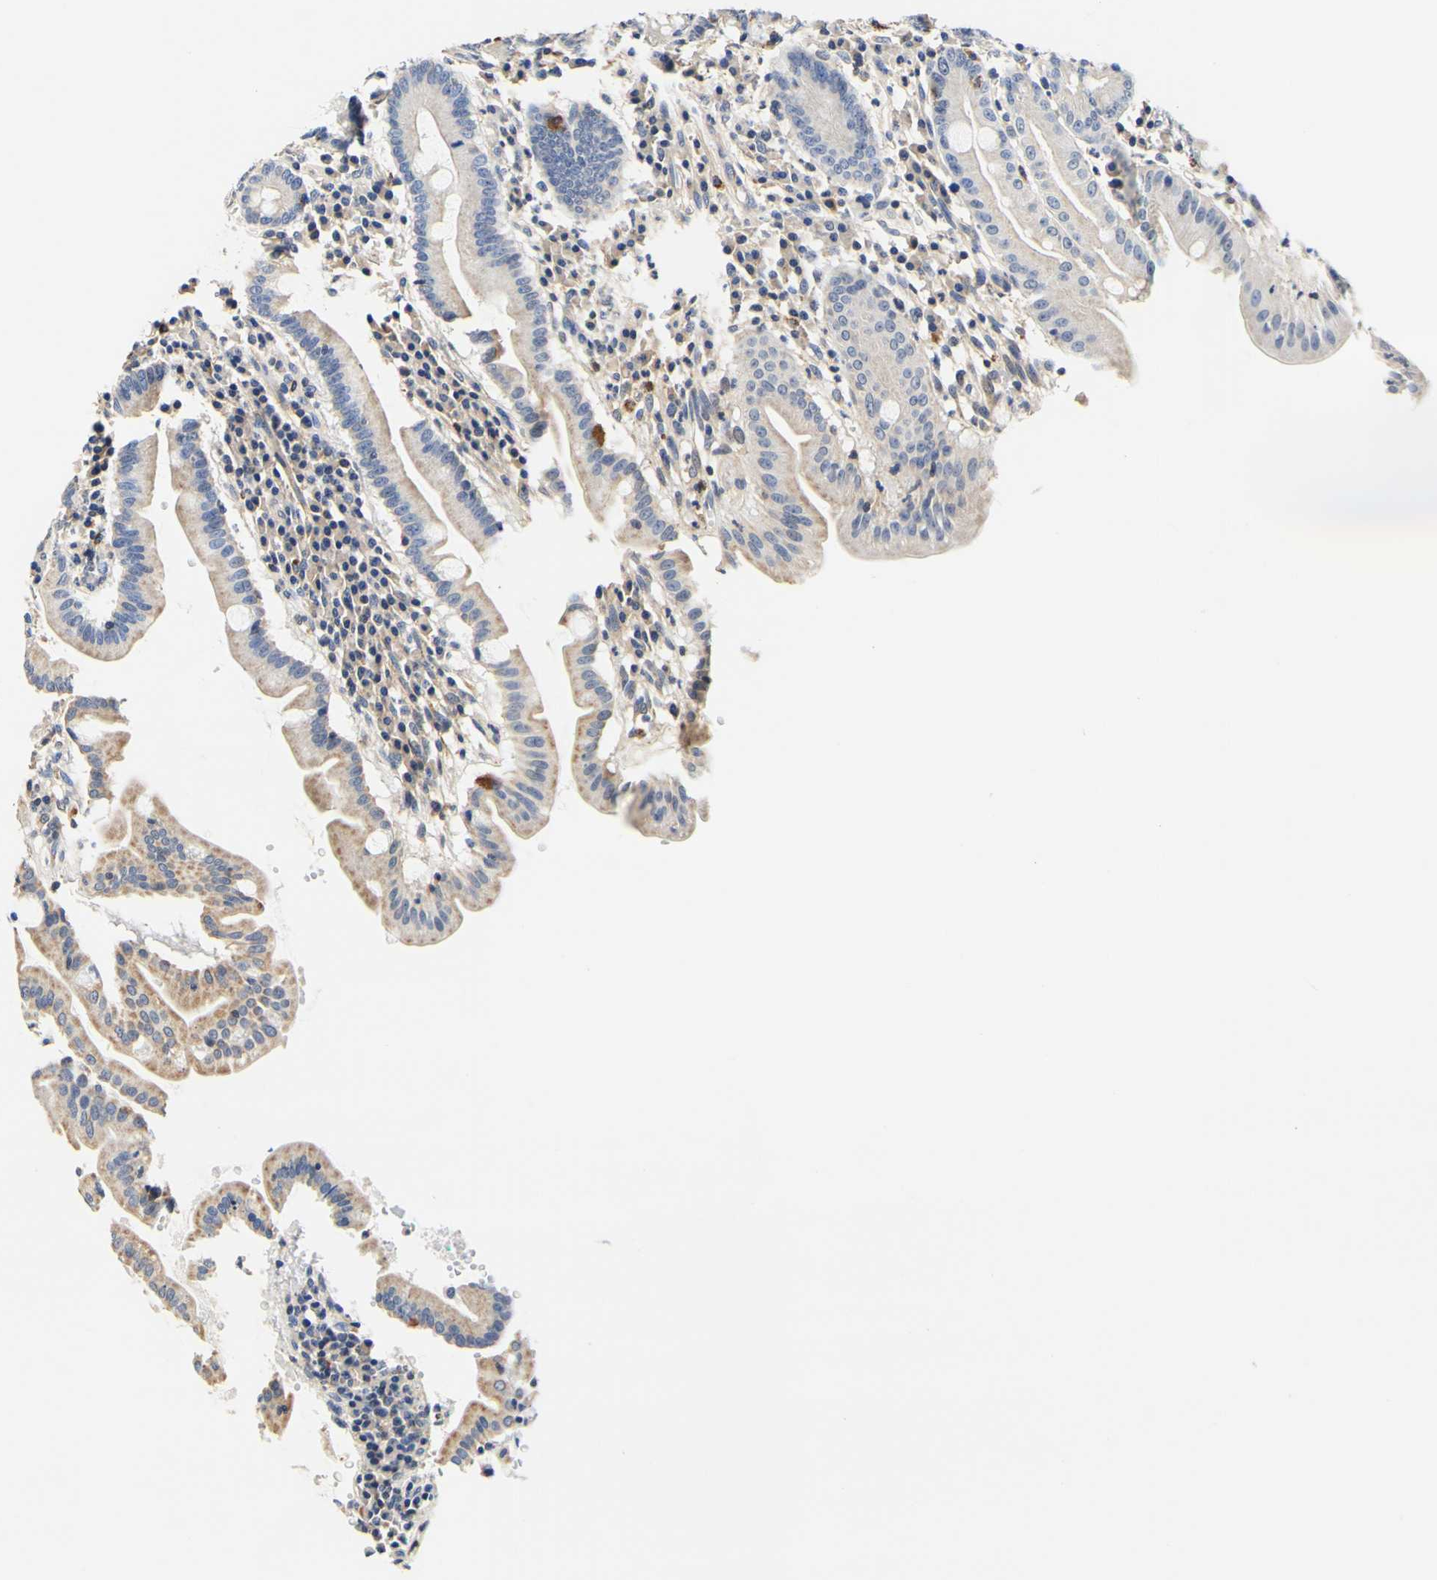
{"staining": {"intensity": "weak", "quantity": "25%-75%", "location": "cytoplasmic/membranous"}, "tissue": "duodenum", "cell_type": "Glandular cells", "image_type": "normal", "snomed": [{"axis": "morphology", "description": "Normal tissue, NOS"}, {"axis": "topography", "description": "Duodenum"}], "caption": "Protein analysis of normal duodenum displays weak cytoplasmic/membranous positivity in about 25%-75% of glandular cells.", "gene": "CAMK4", "patient": {"sex": "male", "age": 50}}